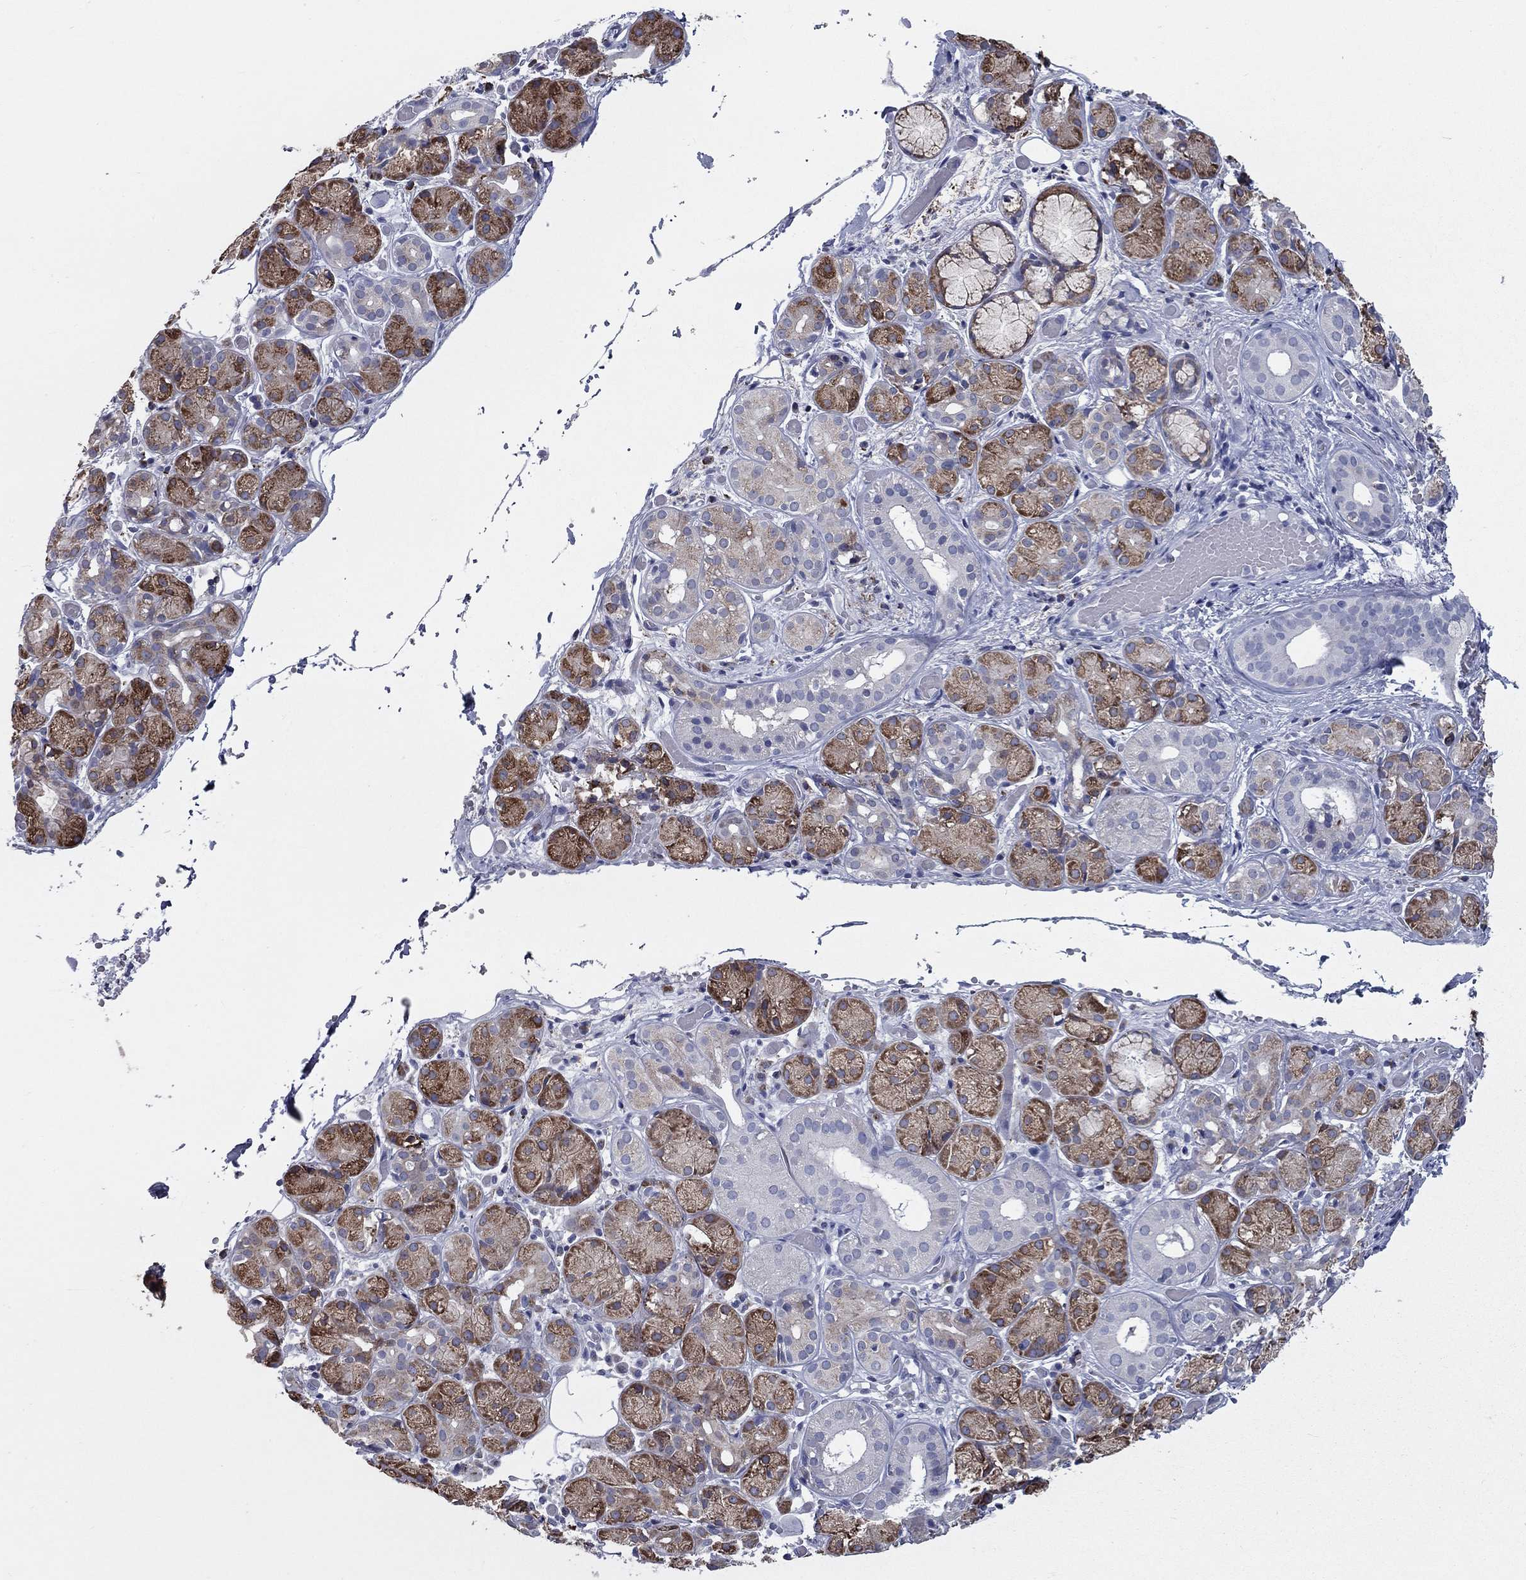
{"staining": {"intensity": "strong", "quantity": "25%-75%", "location": "cytoplasmic/membranous"}, "tissue": "salivary gland", "cell_type": "Glandular cells", "image_type": "normal", "snomed": [{"axis": "morphology", "description": "Normal tissue, NOS"}, {"axis": "topography", "description": "Salivary gland"}, {"axis": "topography", "description": "Peripheral nerve tissue"}], "caption": "Immunohistochemical staining of unremarkable human salivary gland exhibits 25%-75% levels of strong cytoplasmic/membranous protein staining in approximately 25%-75% of glandular cells.", "gene": "TAC1", "patient": {"sex": "male", "age": 71}}